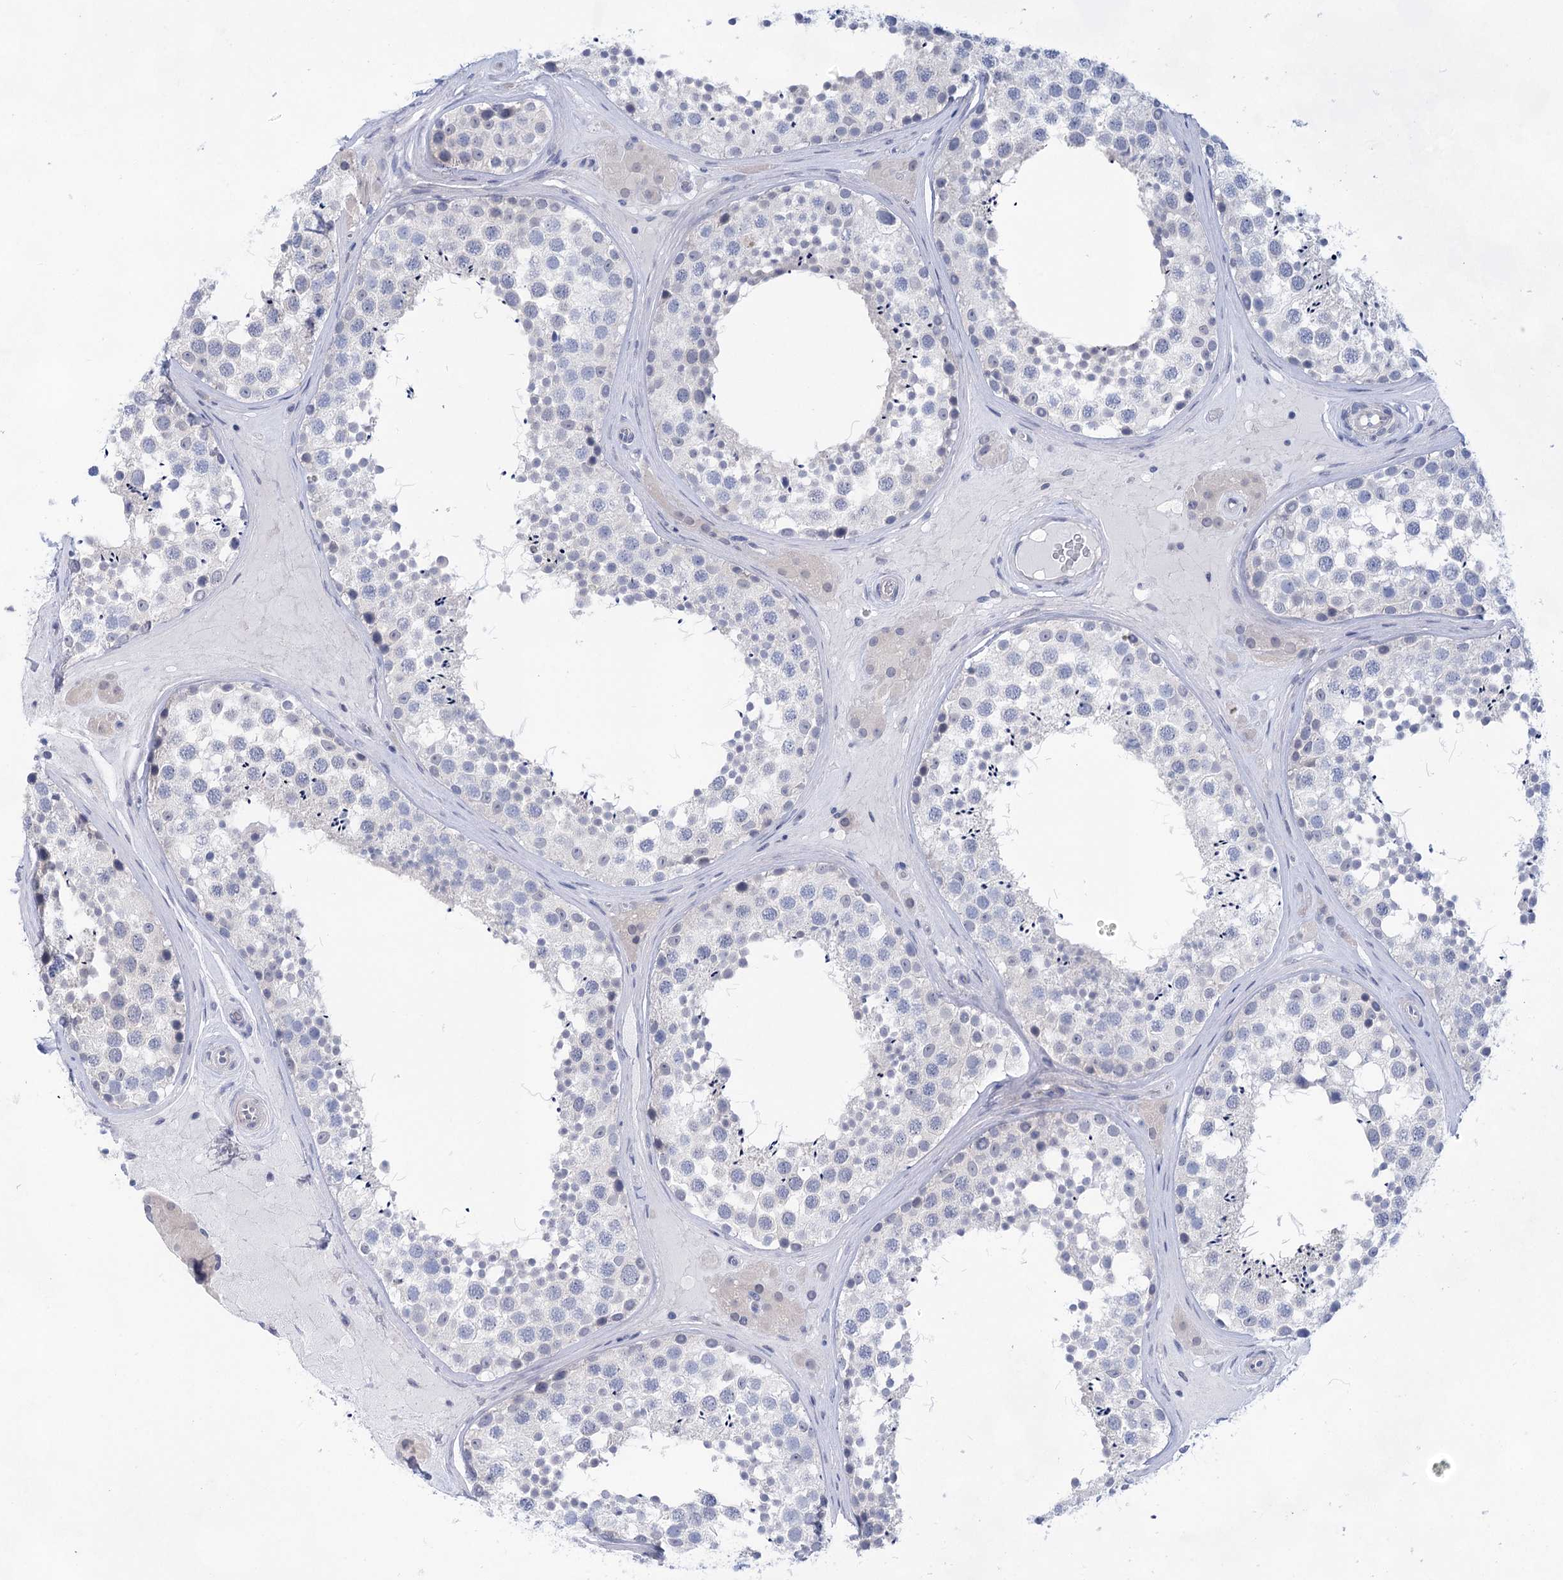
{"staining": {"intensity": "negative", "quantity": "none", "location": "none"}, "tissue": "testis", "cell_type": "Cells in seminiferous ducts", "image_type": "normal", "snomed": [{"axis": "morphology", "description": "Normal tissue, NOS"}, {"axis": "topography", "description": "Testis"}], "caption": "Immunohistochemical staining of unremarkable human testis demonstrates no significant positivity in cells in seminiferous ducts.", "gene": "LALBA", "patient": {"sex": "male", "age": 46}}